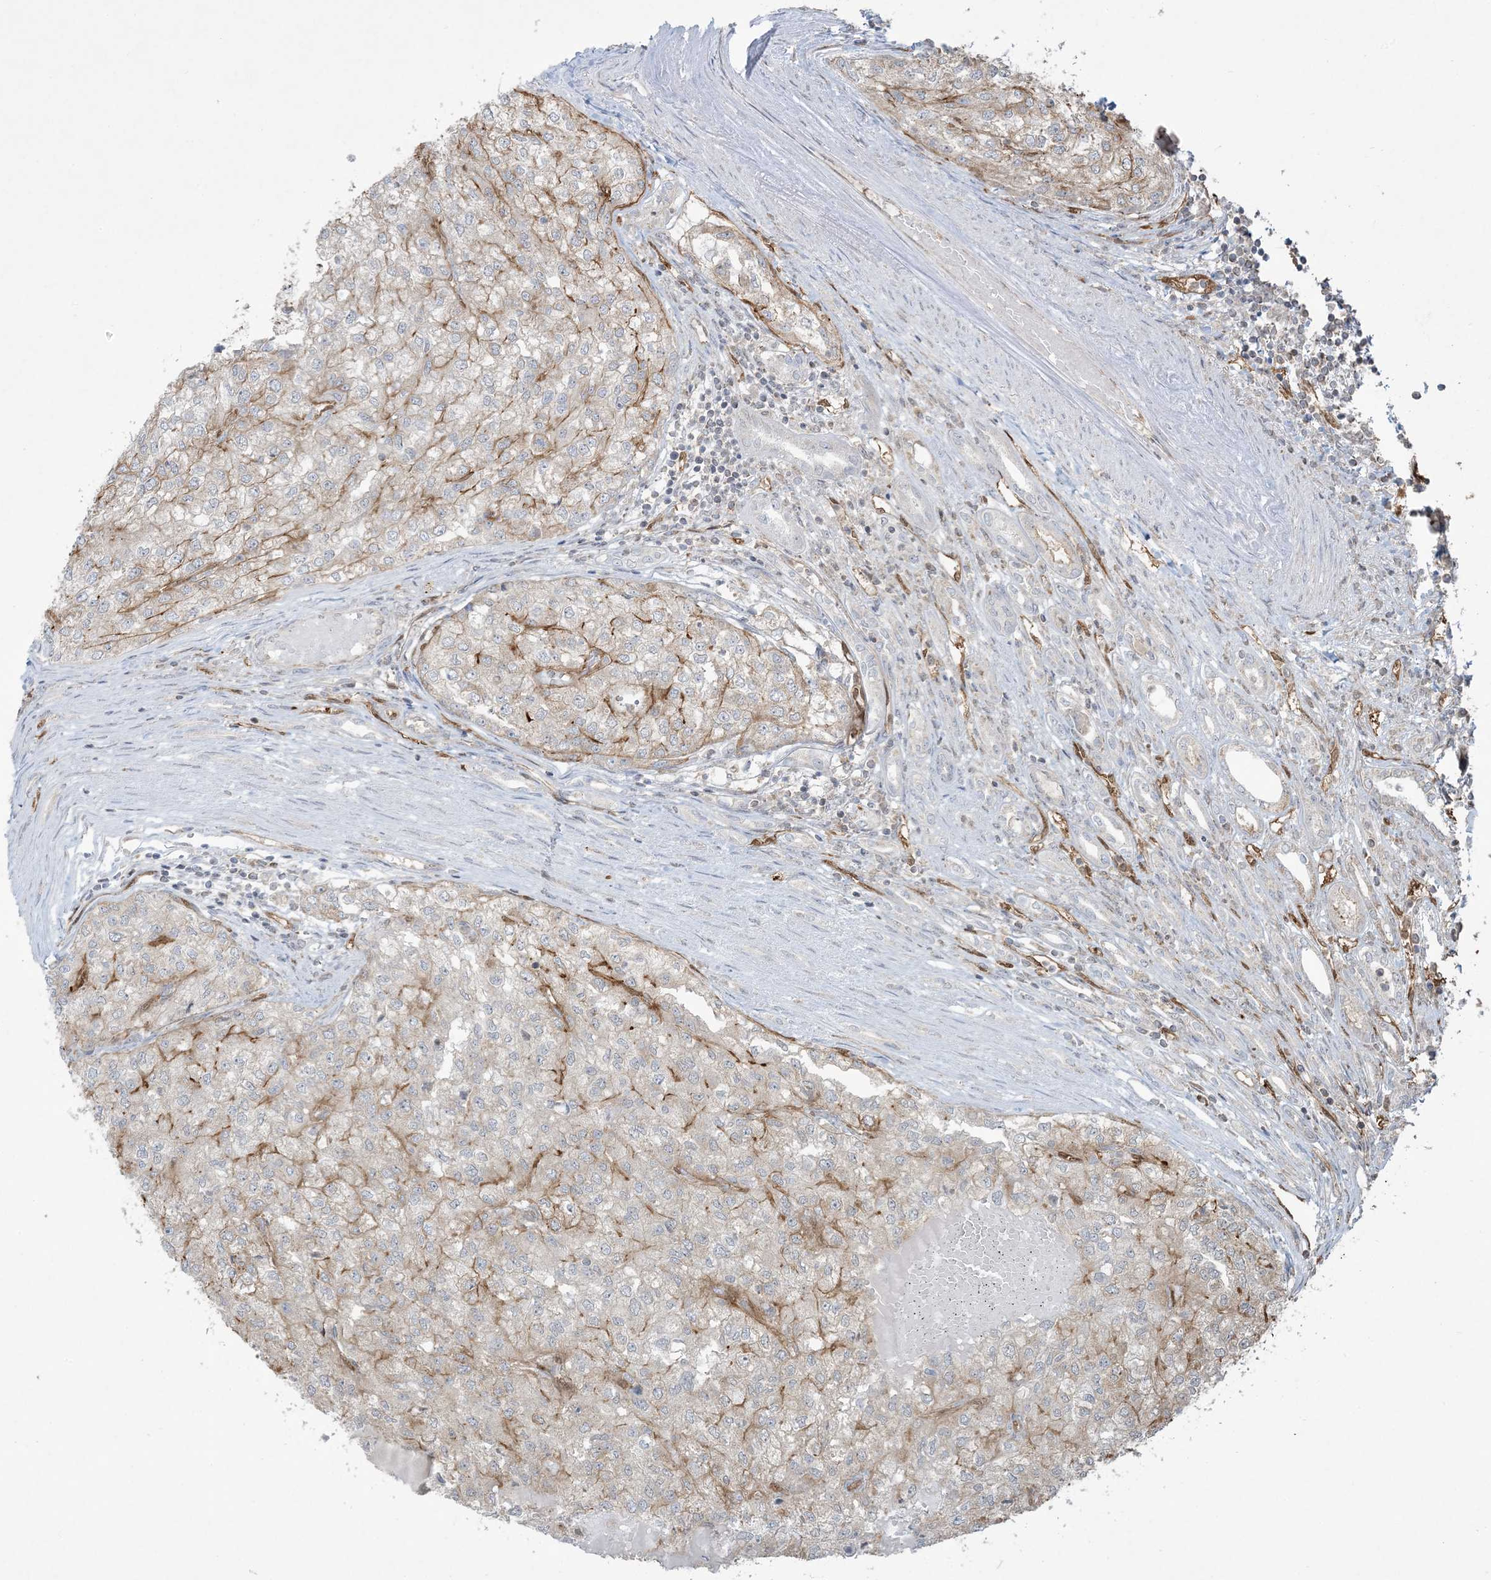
{"staining": {"intensity": "moderate", "quantity": "<25%", "location": "cytoplasmic/membranous"}, "tissue": "renal cancer", "cell_type": "Tumor cells", "image_type": "cancer", "snomed": [{"axis": "morphology", "description": "Adenocarcinoma, NOS"}, {"axis": "topography", "description": "Kidney"}], "caption": "The immunohistochemical stain shows moderate cytoplasmic/membranous positivity in tumor cells of renal cancer tissue.", "gene": "PPM1F", "patient": {"sex": "female", "age": 54}}